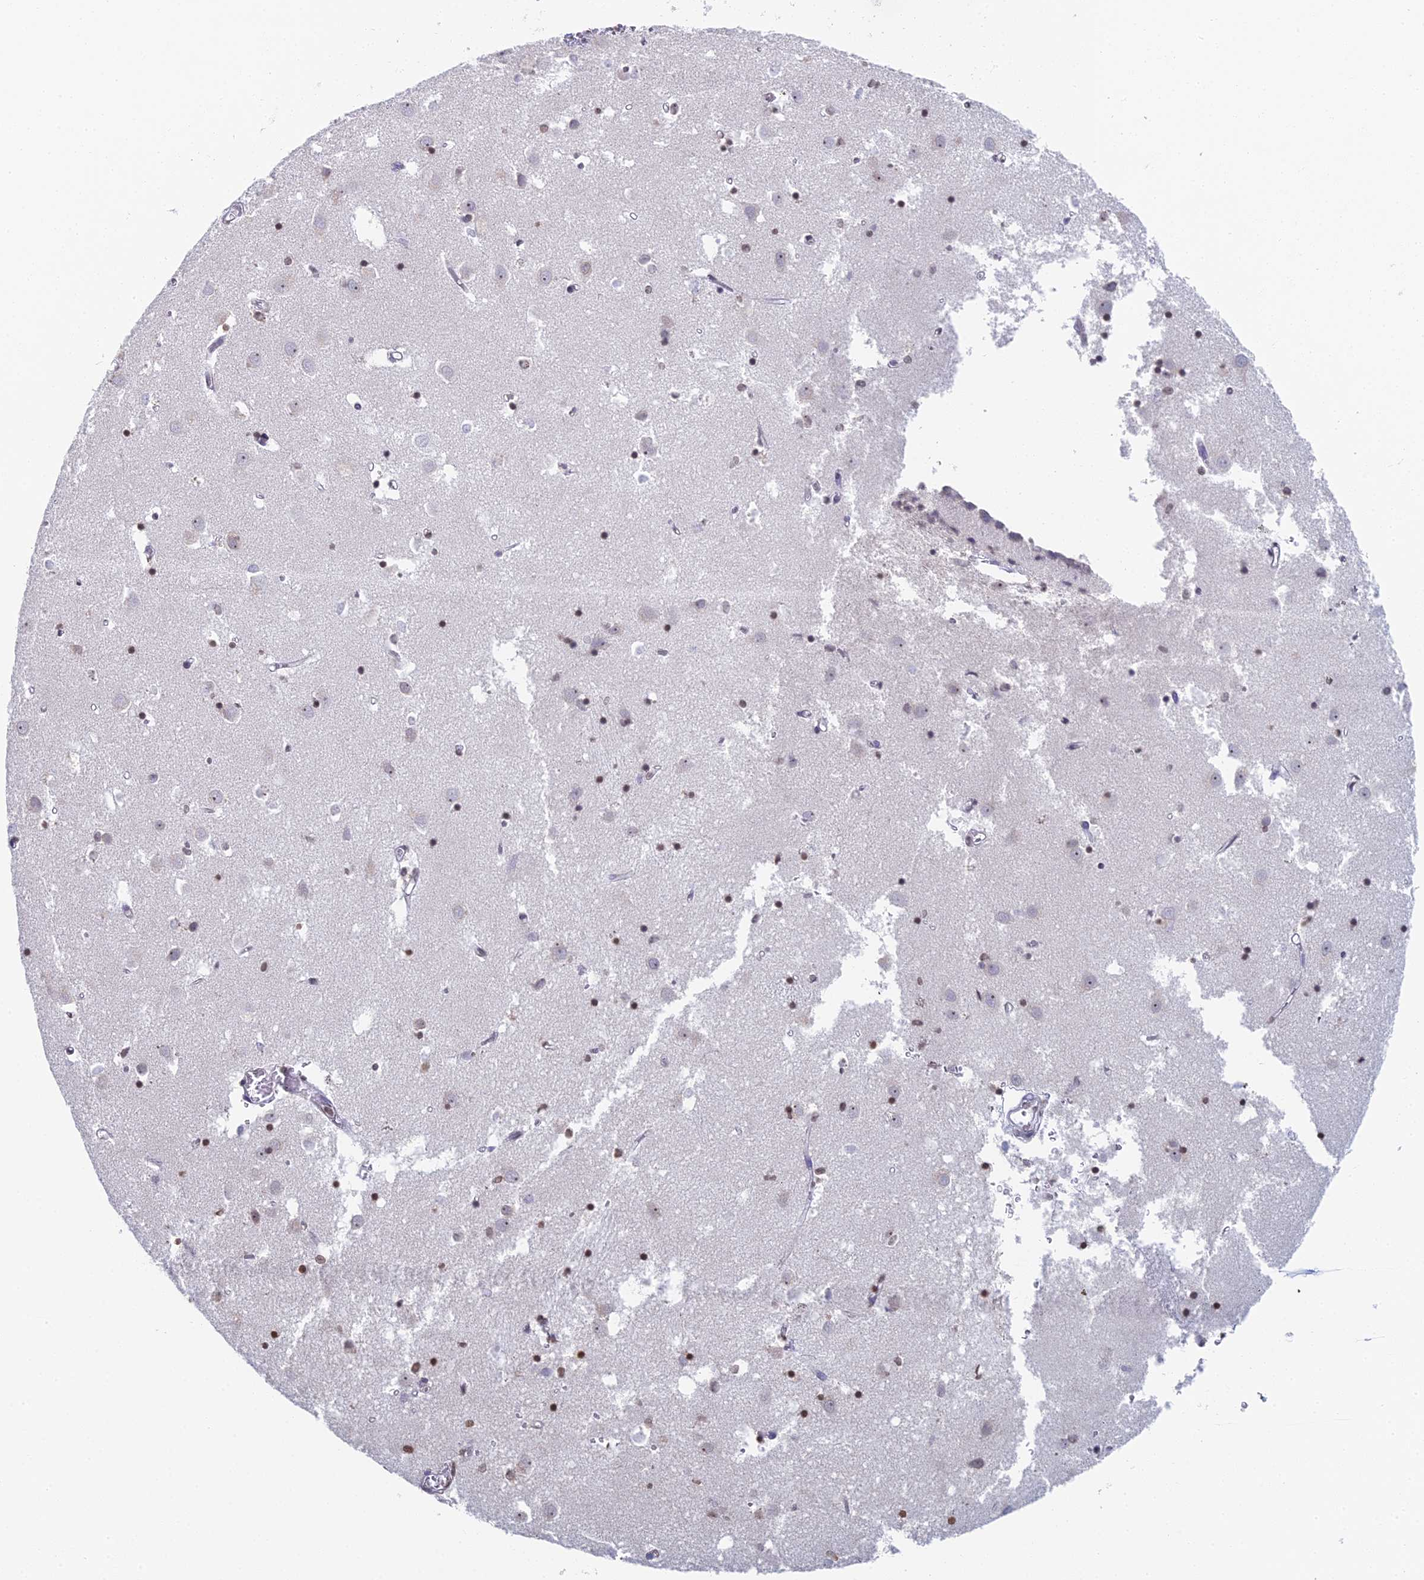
{"staining": {"intensity": "weak", "quantity": "<25%", "location": "cytoplasmic/membranous"}, "tissue": "caudate", "cell_type": "Glial cells", "image_type": "normal", "snomed": [{"axis": "morphology", "description": "Normal tissue, NOS"}, {"axis": "topography", "description": "Lateral ventricle wall"}], "caption": "This is an immunohistochemistry micrograph of unremarkable human caudate. There is no expression in glial cells.", "gene": "PRR22", "patient": {"sex": "male", "age": 70}}